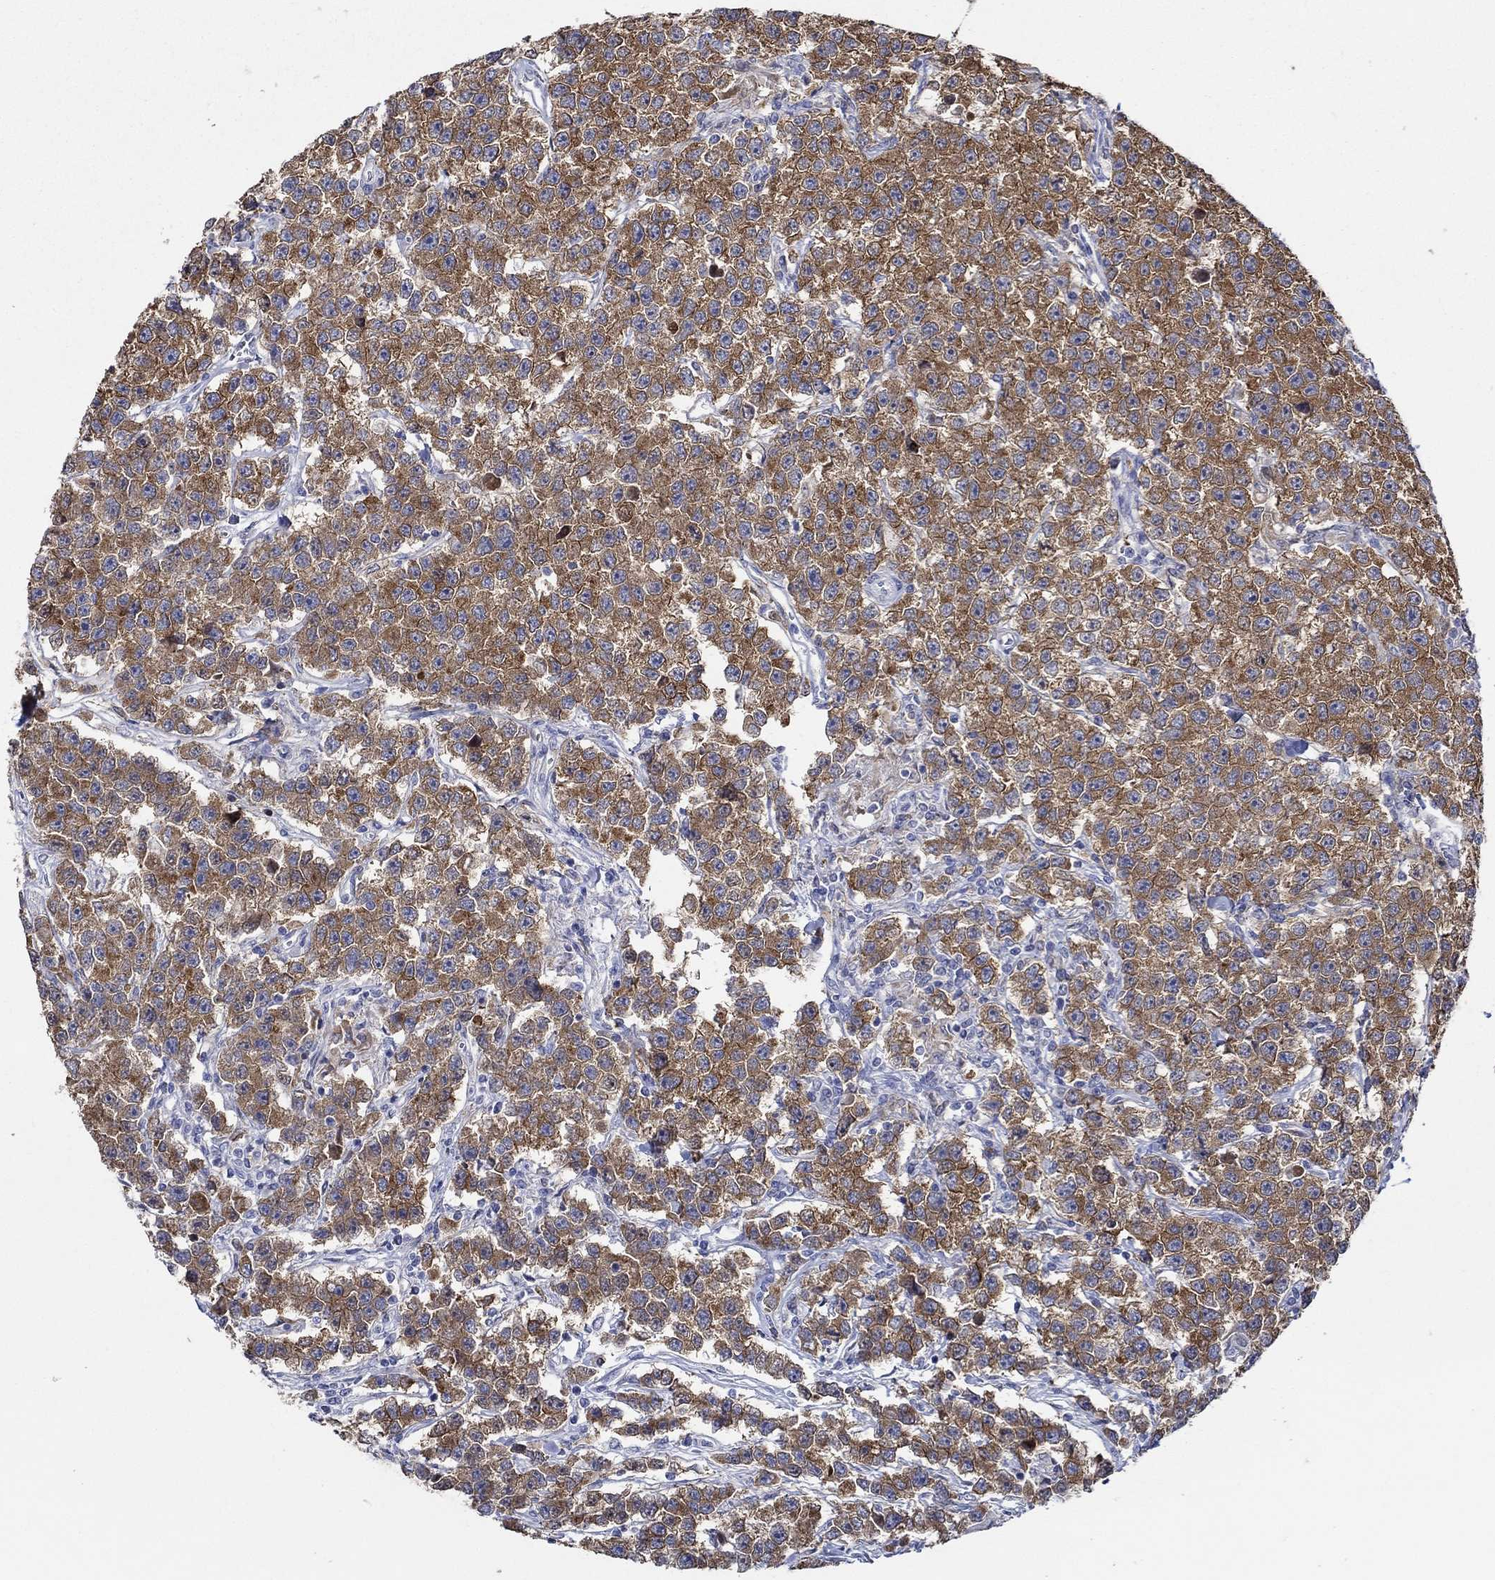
{"staining": {"intensity": "strong", "quantity": ">75%", "location": "cytoplasmic/membranous"}, "tissue": "testis cancer", "cell_type": "Tumor cells", "image_type": "cancer", "snomed": [{"axis": "morphology", "description": "Seminoma, NOS"}, {"axis": "topography", "description": "Testis"}], "caption": "Immunohistochemistry (DAB (3,3'-diaminobenzidine)) staining of human seminoma (testis) exhibits strong cytoplasmic/membranous protein staining in approximately >75% of tumor cells.", "gene": "SLC27A3", "patient": {"sex": "male", "age": 59}}